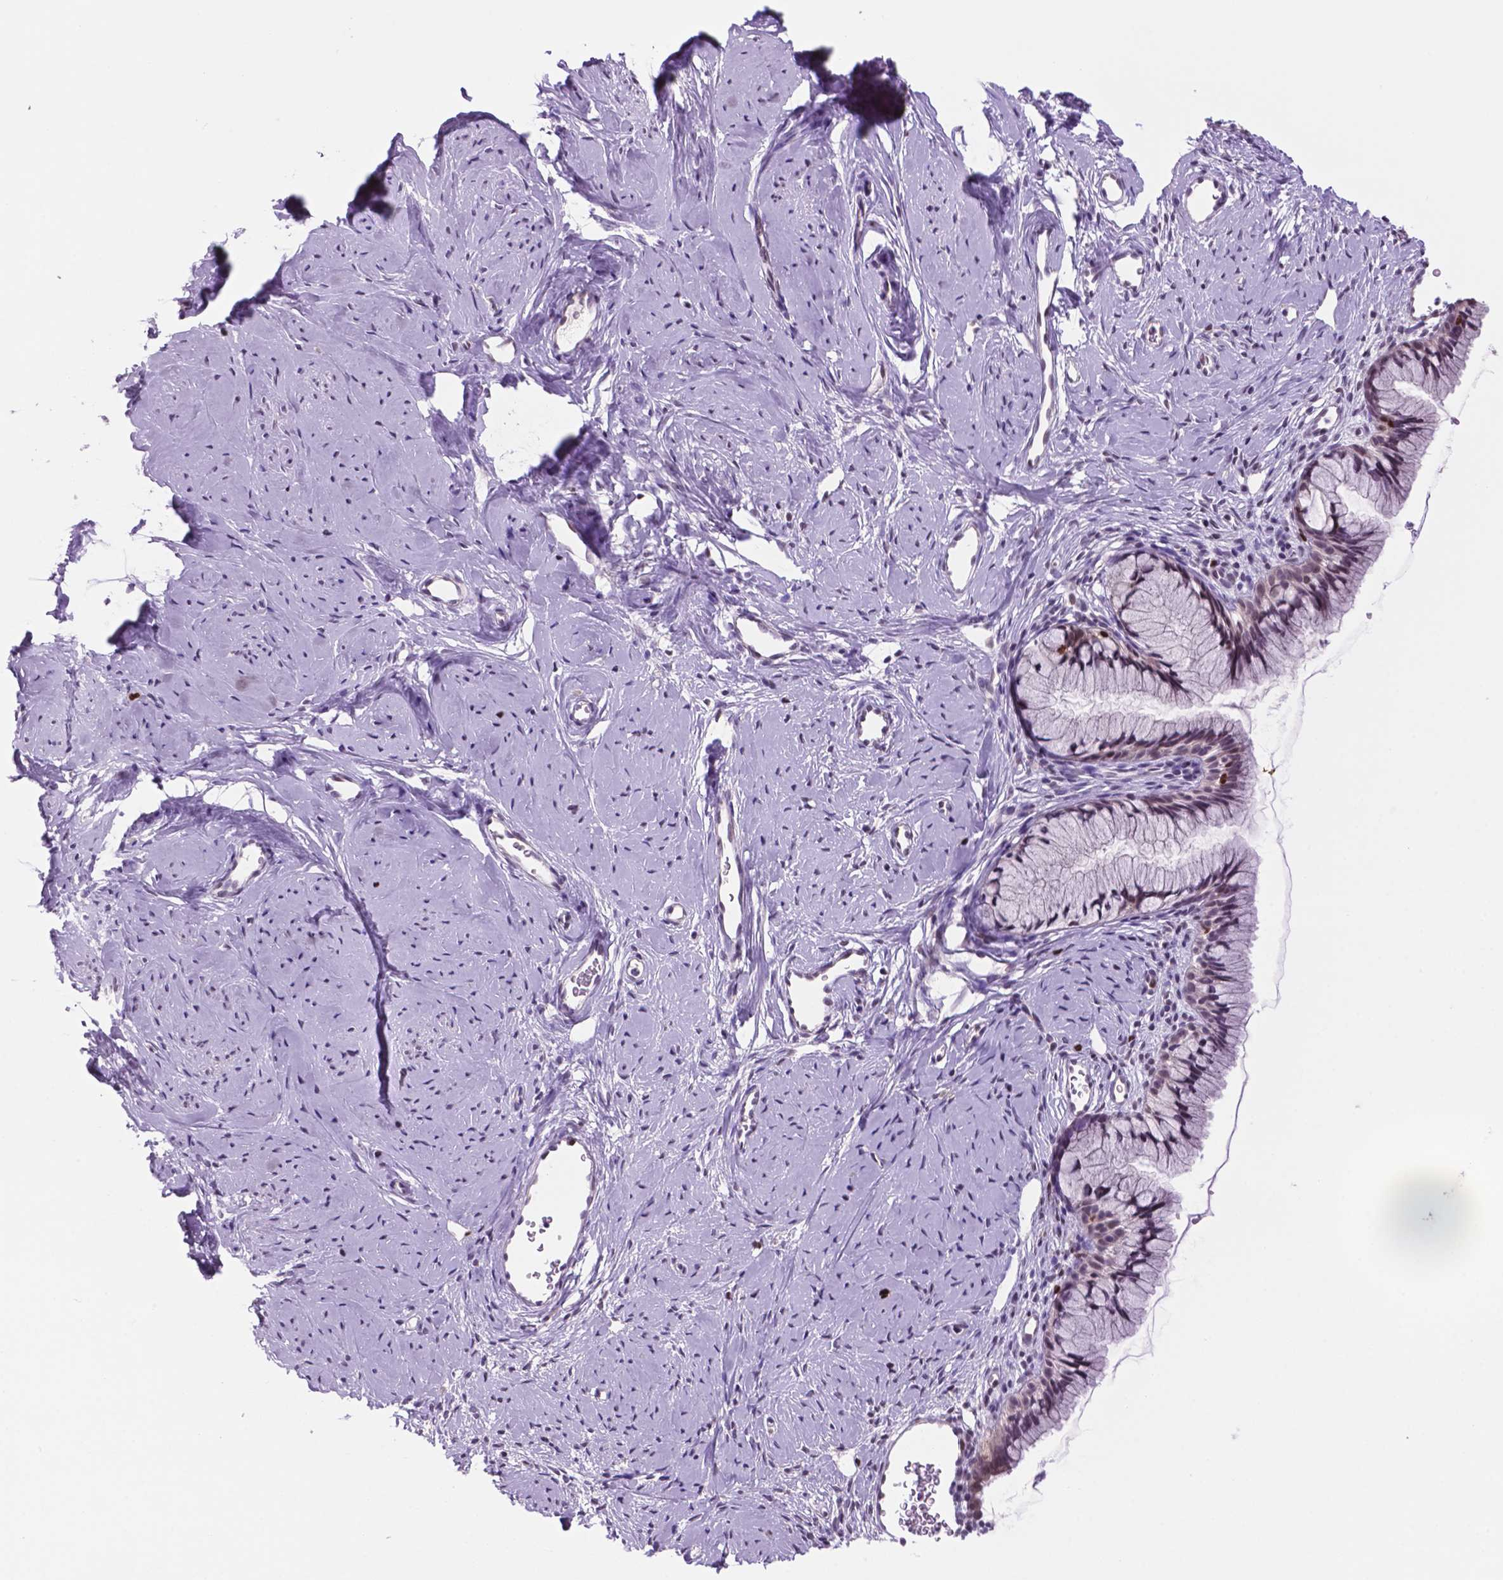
{"staining": {"intensity": "moderate", "quantity": ">75%", "location": "nuclear"}, "tissue": "cervix", "cell_type": "Glandular cells", "image_type": "normal", "snomed": [{"axis": "morphology", "description": "Normal tissue, NOS"}, {"axis": "topography", "description": "Cervix"}], "caption": "A high-resolution histopathology image shows immunohistochemistry staining of unremarkable cervix, which exhibits moderate nuclear staining in about >75% of glandular cells.", "gene": "NCAPH2", "patient": {"sex": "female", "age": 40}}